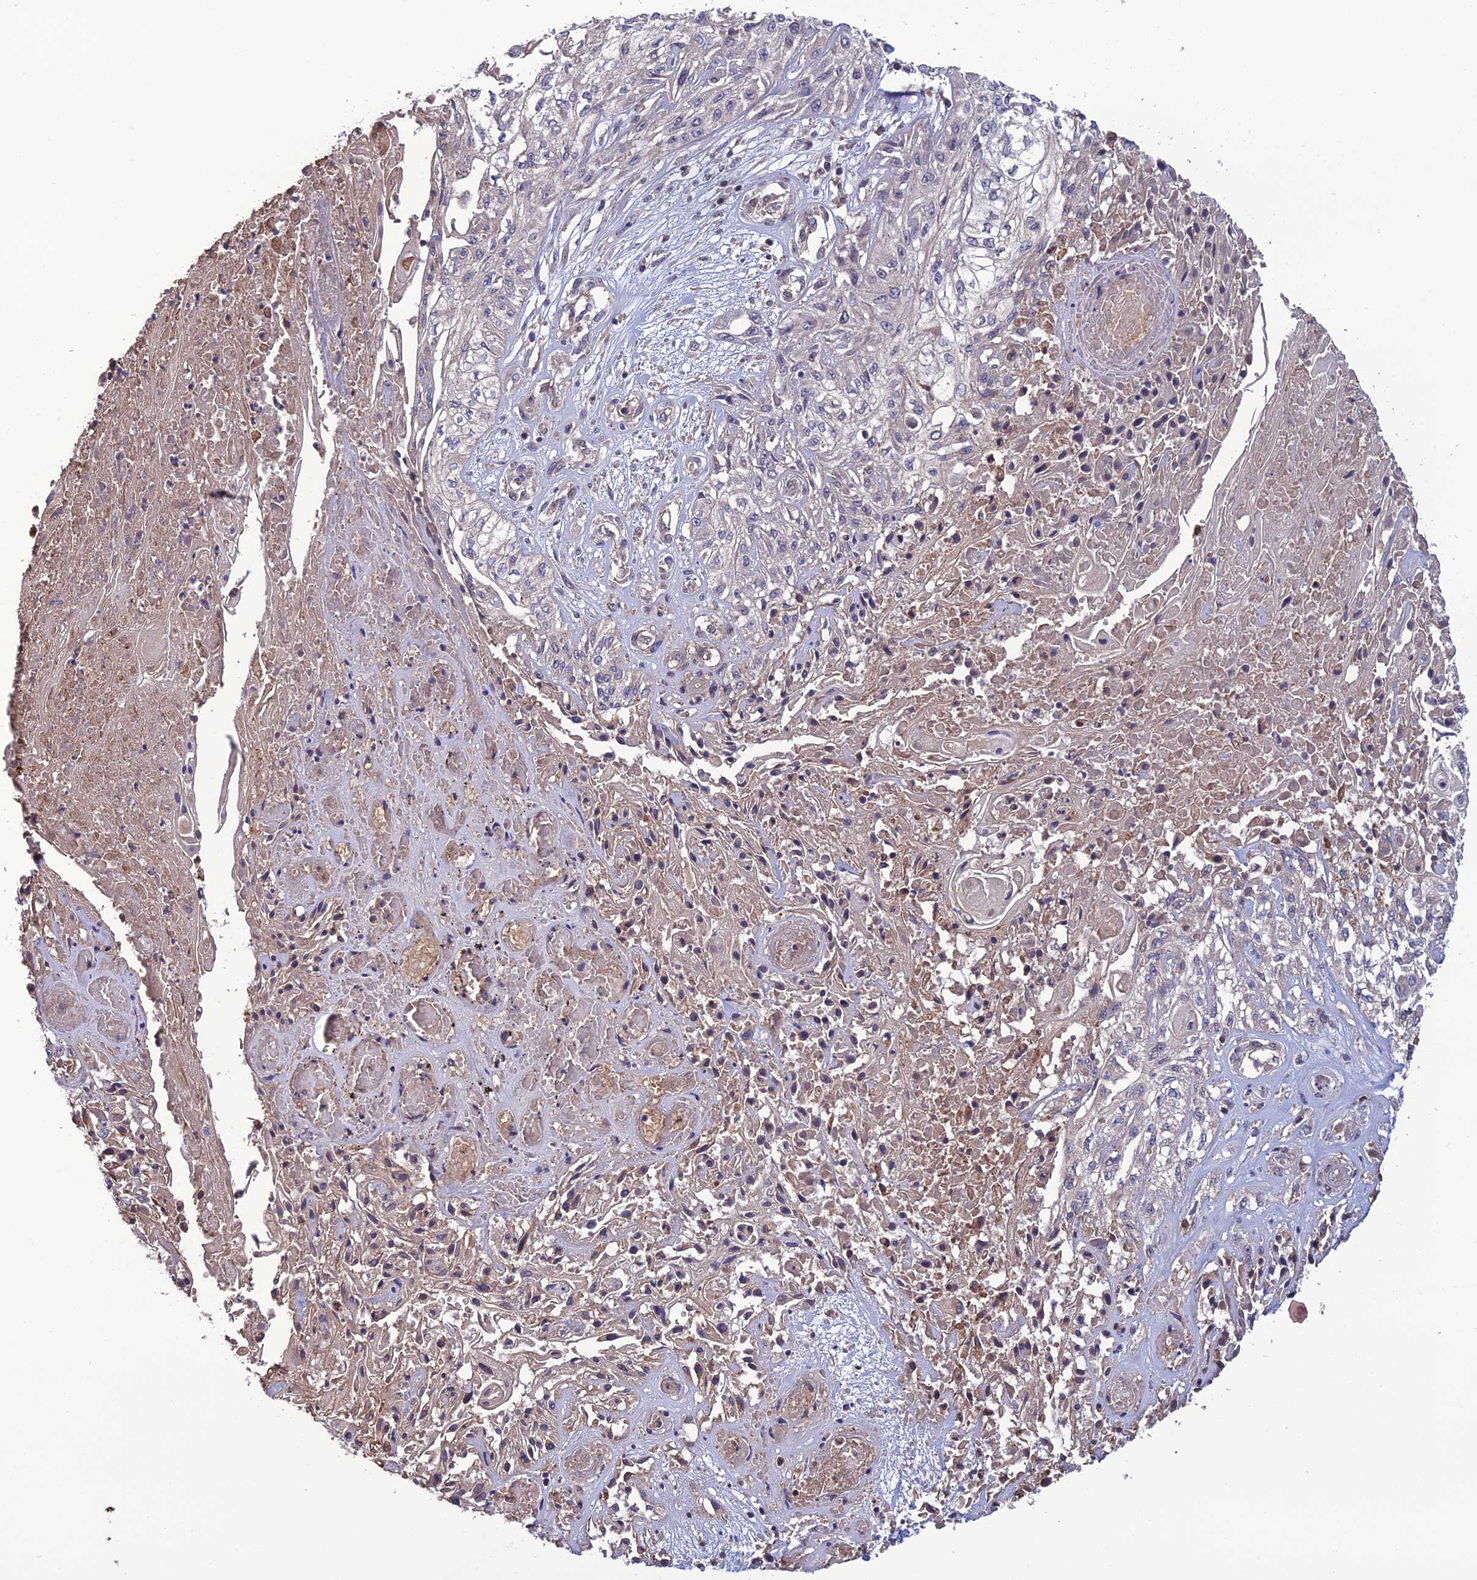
{"staining": {"intensity": "negative", "quantity": "none", "location": "none"}, "tissue": "skin cancer", "cell_type": "Tumor cells", "image_type": "cancer", "snomed": [{"axis": "morphology", "description": "Squamous cell carcinoma, NOS"}, {"axis": "morphology", "description": "Squamous cell carcinoma, metastatic, NOS"}, {"axis": "topography", "description": "Skin"}, {"axis": "topography", "description": "Lymph node"}], "caption": "Squamous cell carcinoma (skin) stained for a protein using immunohistochemistry (IHC) exhibits no staining tumor cells.", "gene": "GALR2", "patient": {"sex": "male", "age": 75}}